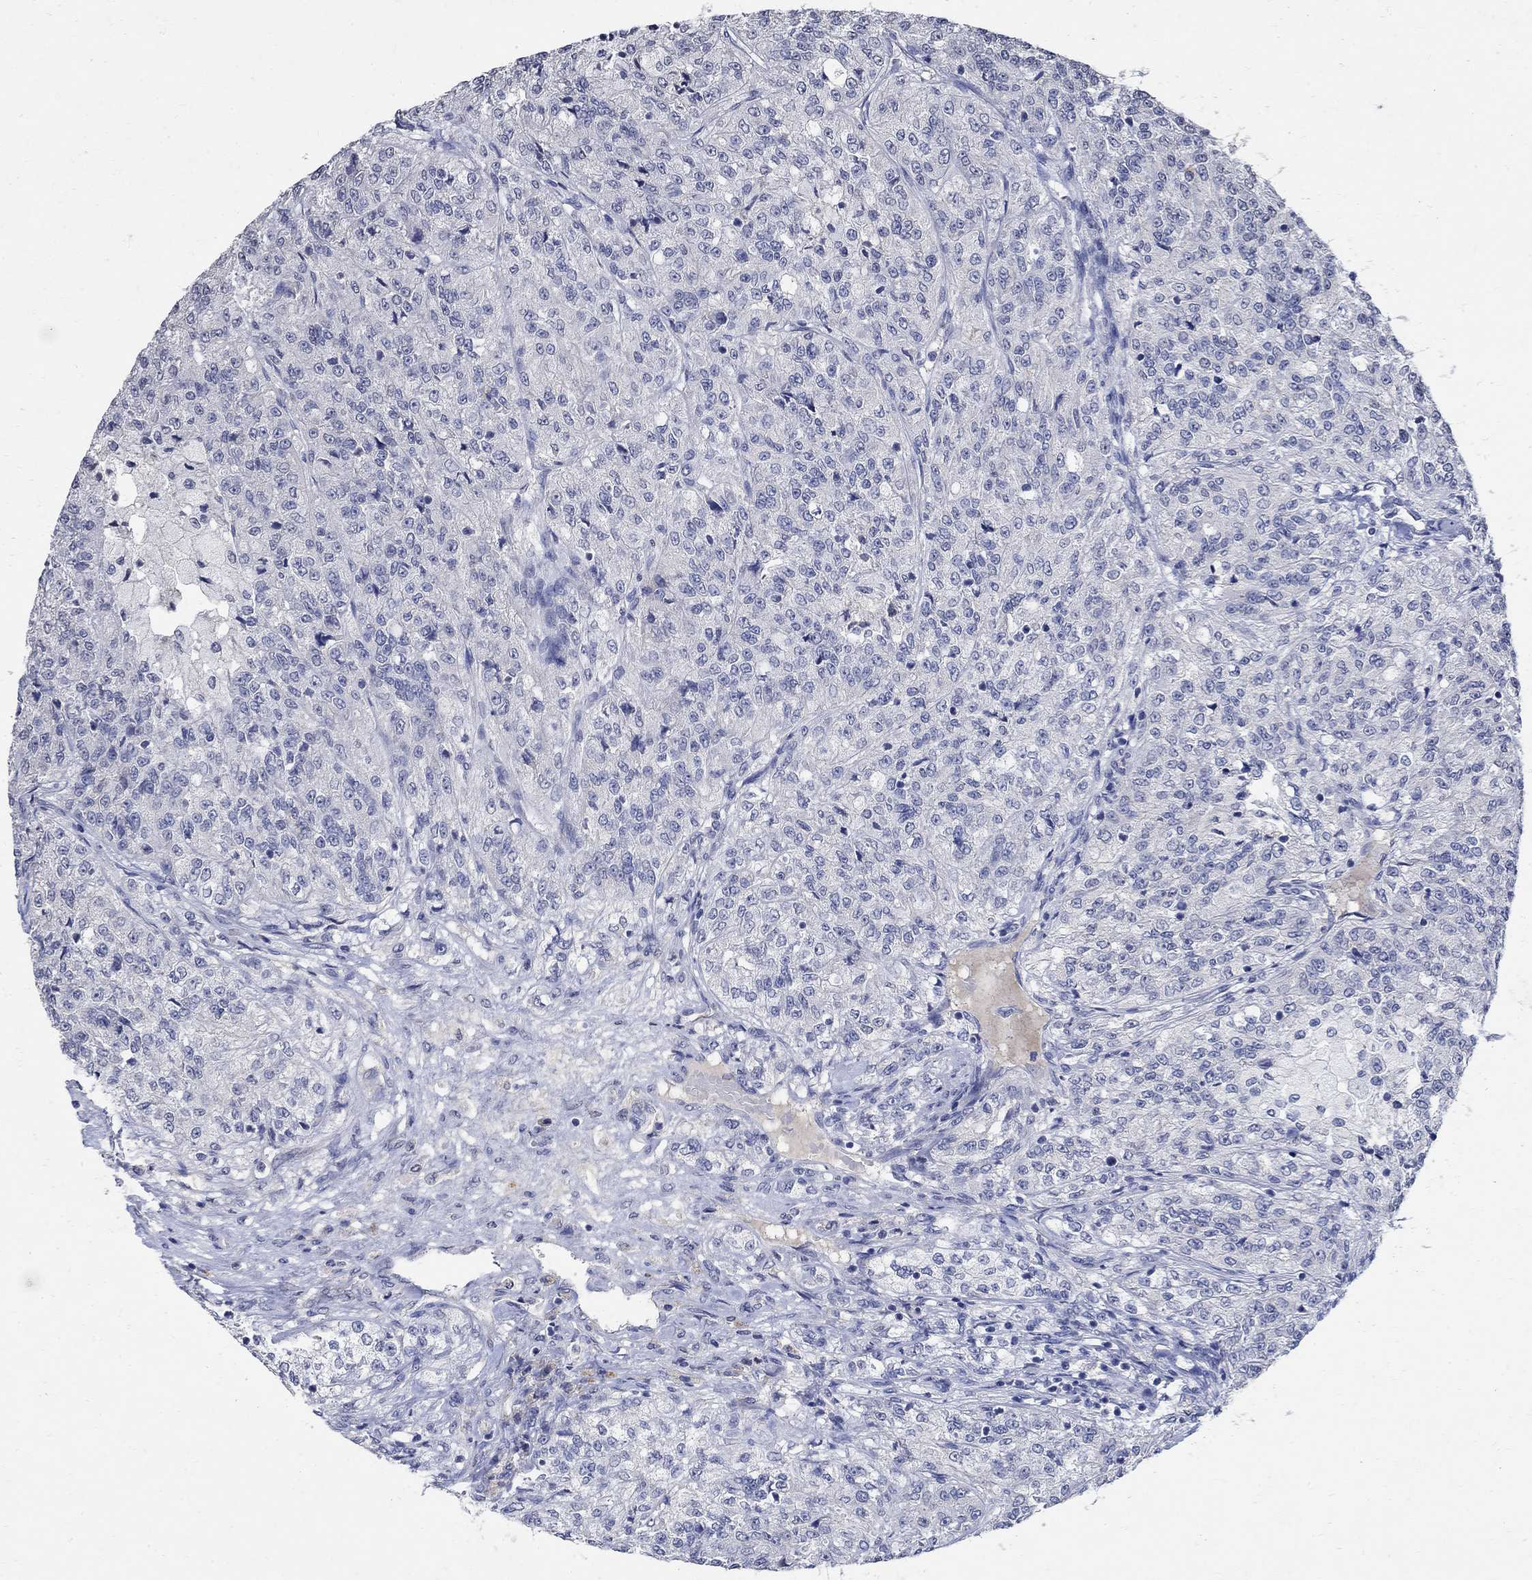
{"staining": {"intensity": "negative", "quantity": "none", "location": "none"}, "tissue": "renal cancer", "cell_type": "Tumor cells", "image_type": "cancer", "snomed": [{"axis": "morphology", "description": "Adenocarcinoma, NOS"}, {"axis": "topography", "description": "Kidney"}], "caption": "The image exhibits no significant staining in tumor cells of adenocarcinoma (renal).", "gene": "TMEM169", "patient": {"sex": "female", "age": 63}}